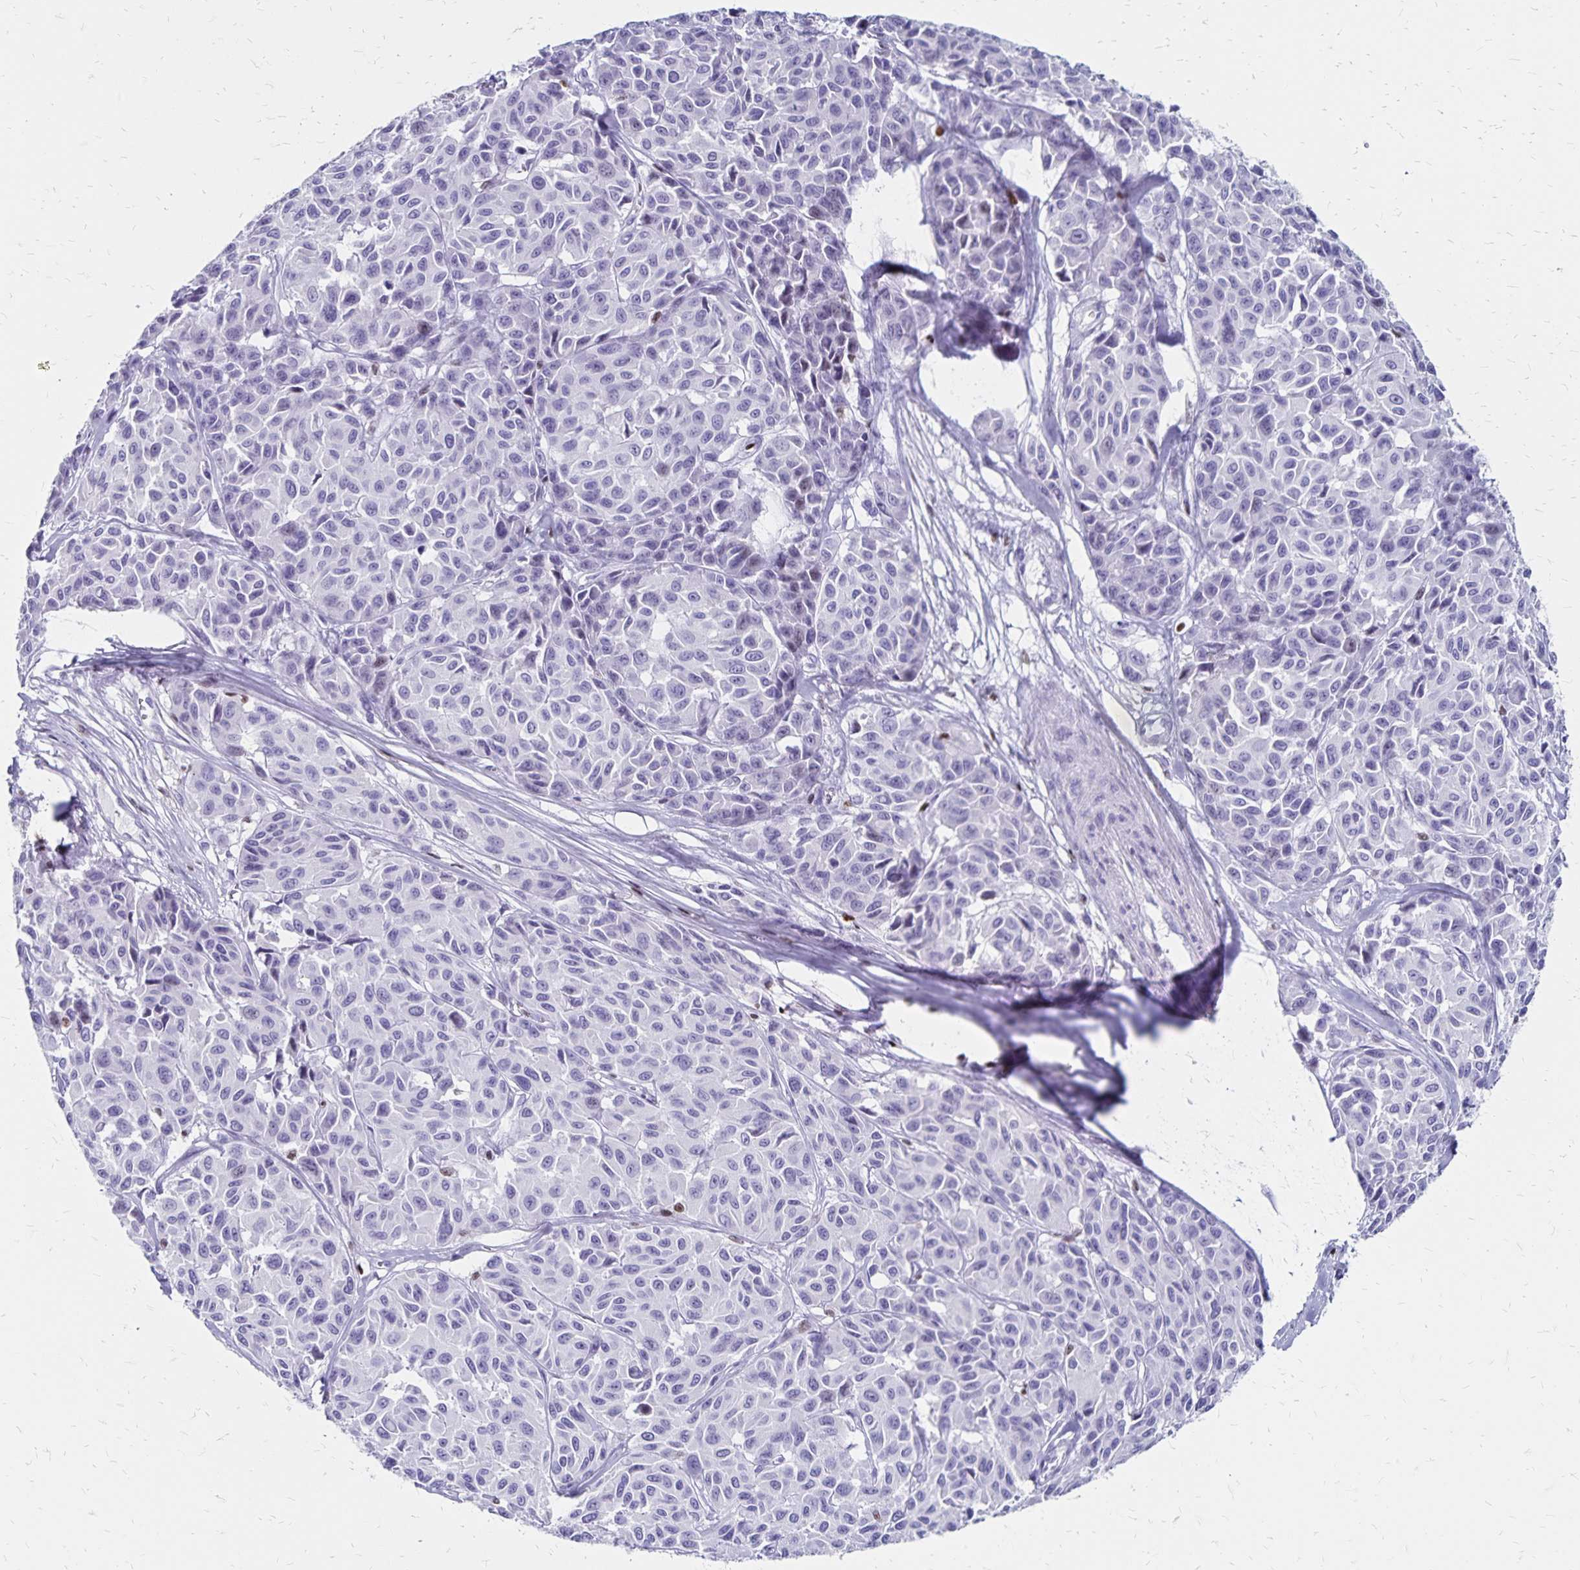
{"staining": {"intensity": "negative", "quantity": "none", "location": "none"}, "tissue": "melanoma", "cell_type": "Tumor cells", "image_type": "cancer", "snomed": [{"axis": "morphology", "description": "Malignant melanoma, NOS"}, {"axis": "topography", "description": "Skin"}], "caption": "IHC photomicrograph of neoplastic tissue: human melanoma stained with DAB (3,3'-diaminobenzidine) shows no significant protein positivity in tumor cells.", "gene": "IKZF1", "patient": {"sex": "female", "age": 66}}